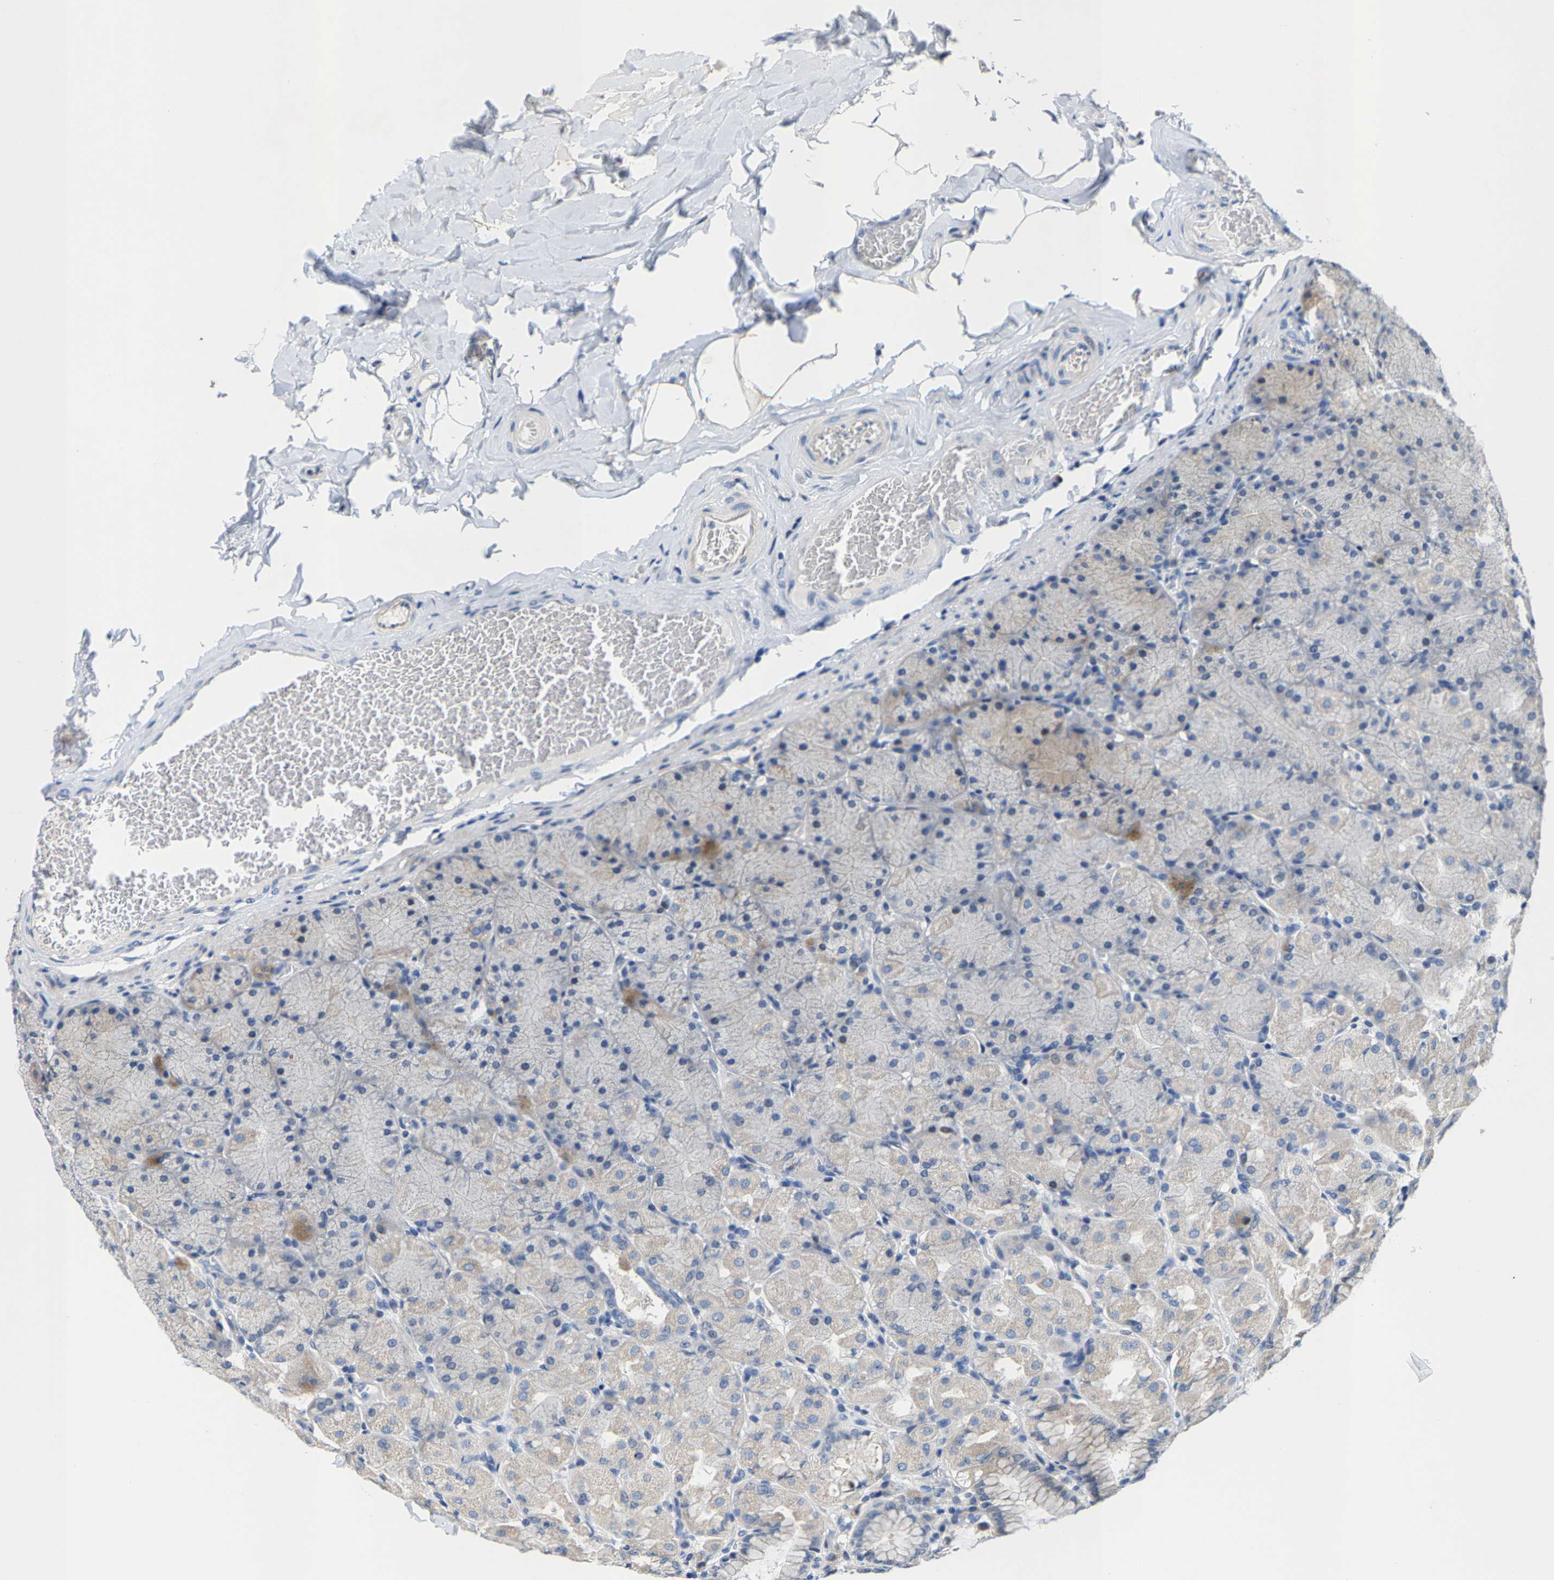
{"staining": {"intensity": "moderate", "quantity": "<25%", "location": "cytoplasmic/membranous"}, "tissue": "stomach", "cell_type": "Glandular cells", "image_type": "normal", "snomed": [{"axis": "morphology", "description": "Normal tissue, NOS"}, {"axis": "topography", "description": "Stomach, upper"}], "caption": "This image shows unremarkable stomach stained with immunohistochemistry (IHC) to label a protein in brown. The cytoplasmic/membranous of glandular cells show moderate positivity for the protein. Nuclei are counter-stained blue.", "gene": "KLHL1", "patient": {"sex": "female", "age": 56}}